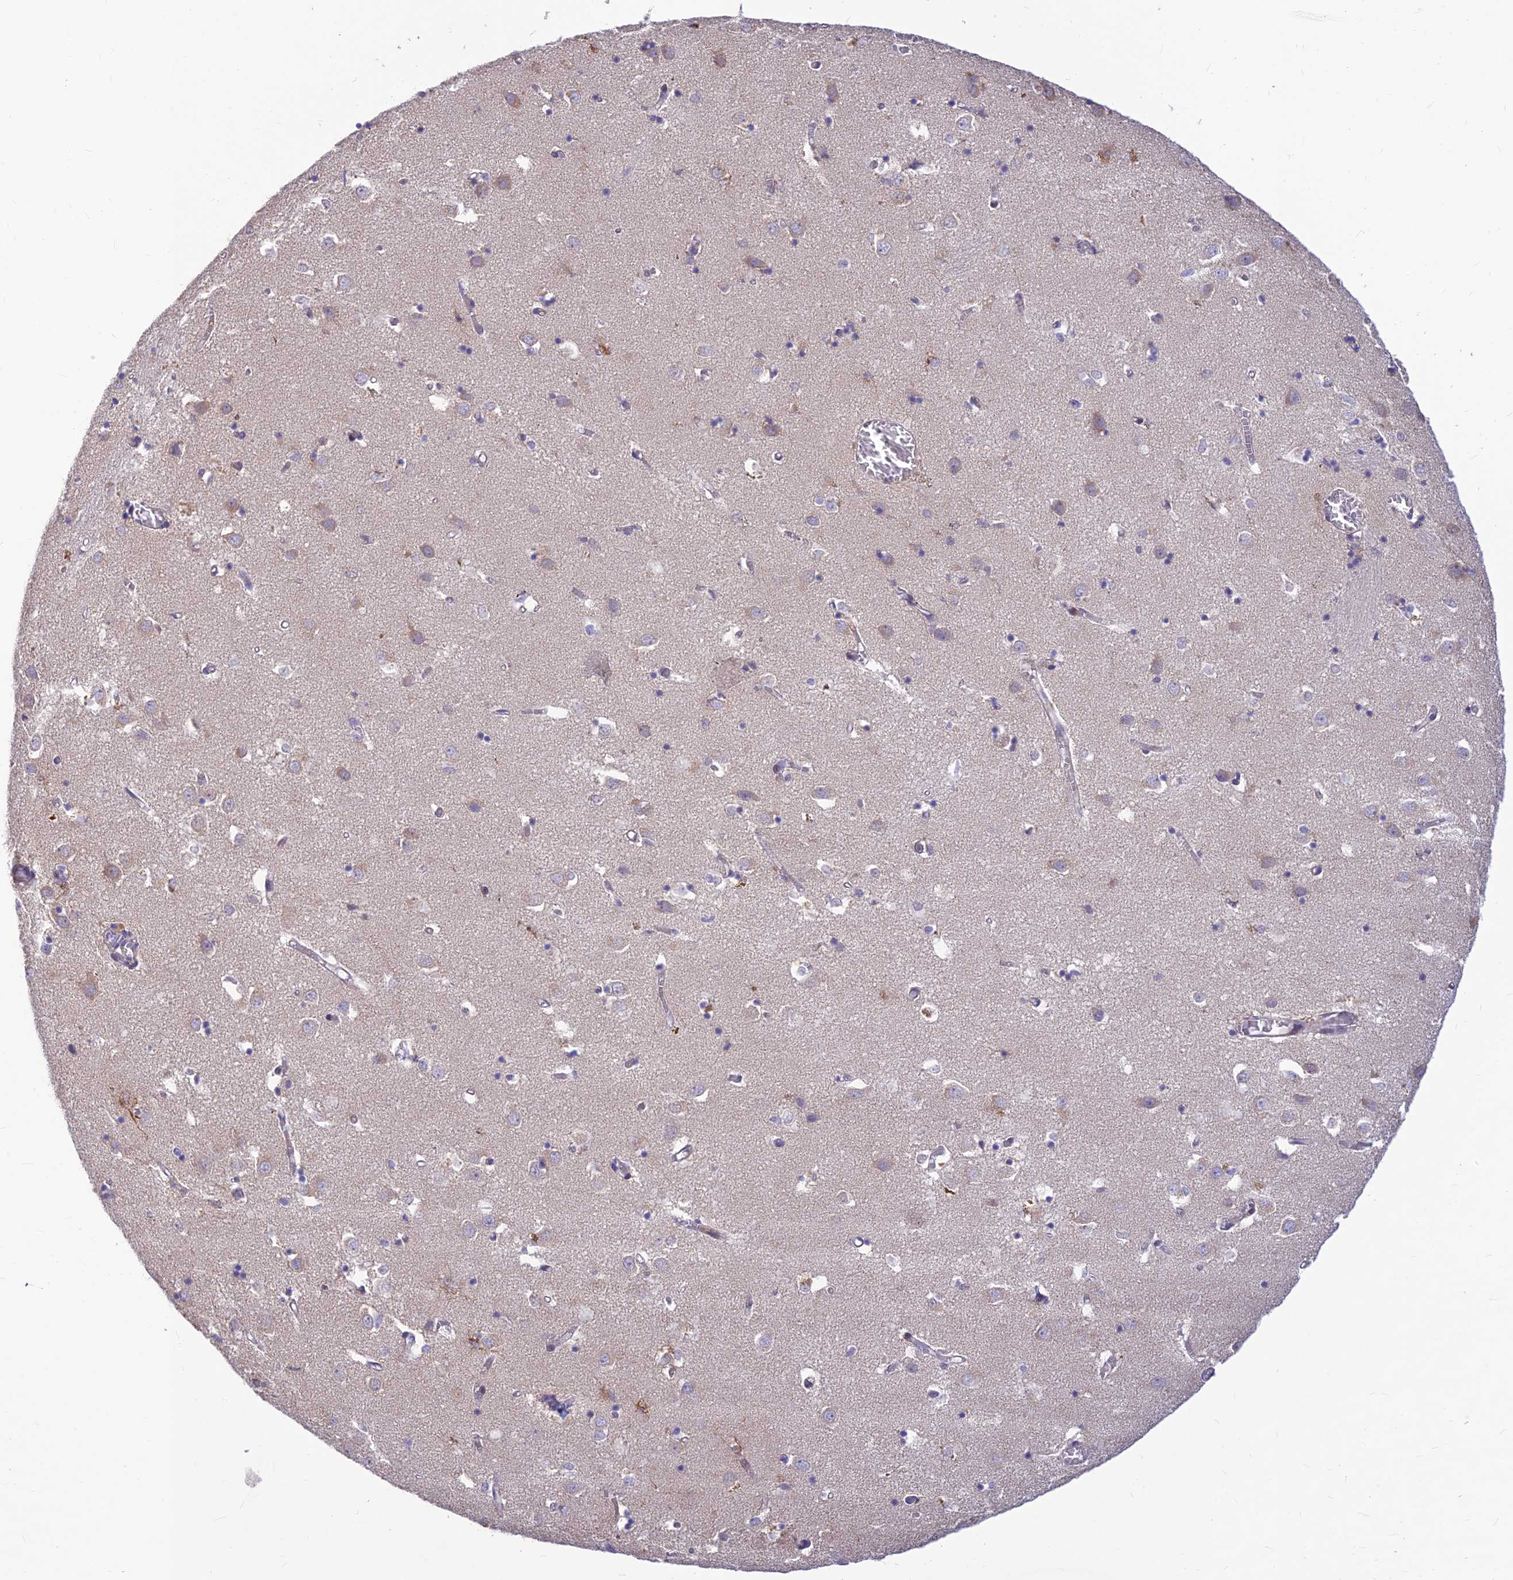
{"staining": {"intensity": "negative", "quantity": "none", "location": "none"}, "tissue": "caudate", "cell_type": "Glial cells", "image_type": "normal", "snomed": [{"axis": "morphology", "description": "Normal tissue, NOS"}, {"axis": "topography", "description": "Lateral ventricle wall"}], "caption": "The histopathology image reveals no significant expression in glial cells of caudate. (Brightfield microscopy of DAB (3,3'-diaminobenzidine) IHC at high magnification).", "gene": "ASPDH", "patient": {"sex": "male", "age": 70}}